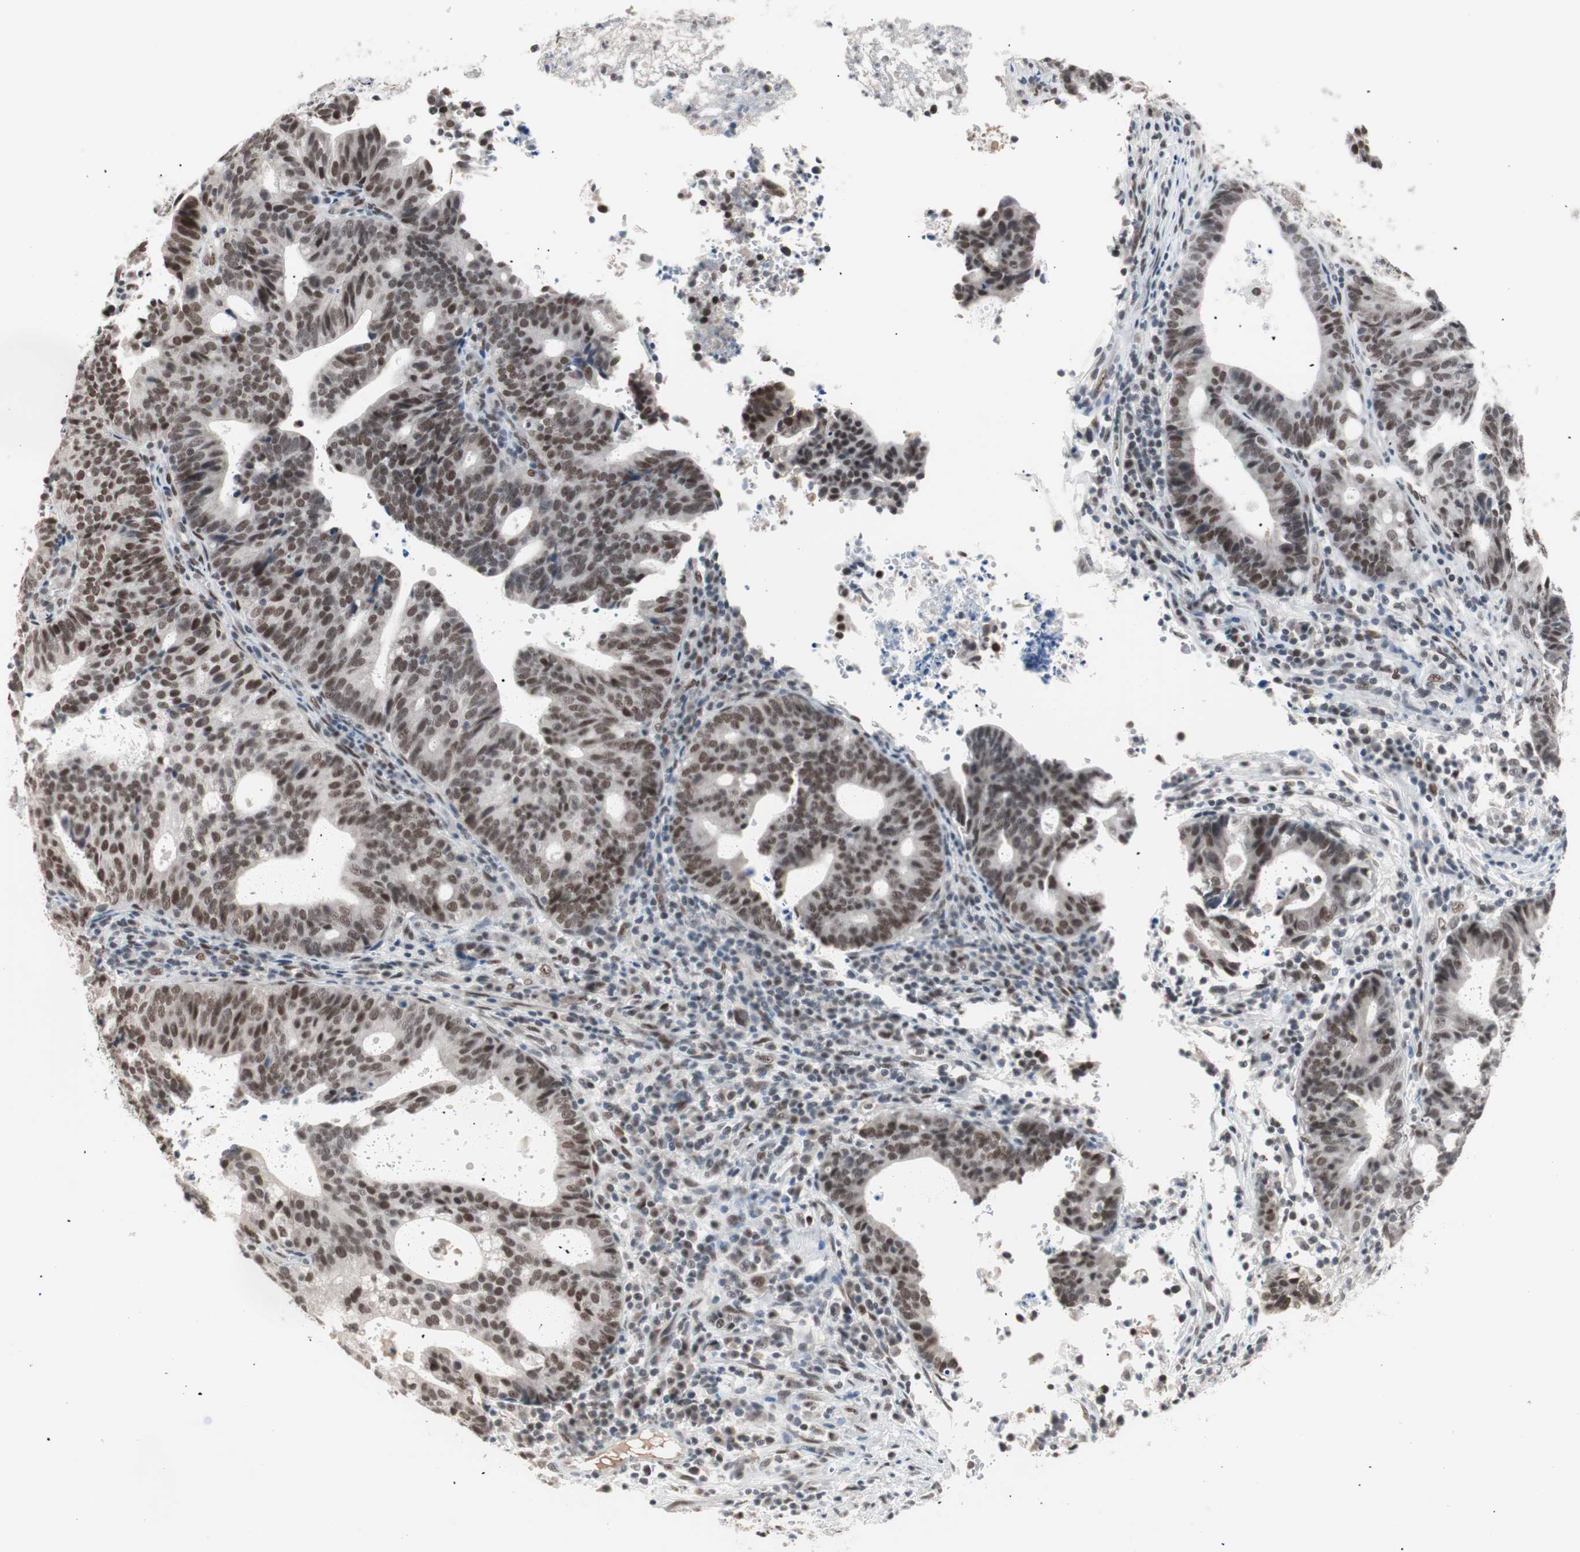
{"staining": {"intensity": "moderate", "quantity": ">75%", "location": "nuclear"}, "tissue": "endometrial cancer", "cell_type": "Tumor cells", "image_type": "cancer", "snomed": [{"axis": "morphology", "description": "Adenocarcinoma, NOS"}, {"axis": "topography", "description": "Uterus"}], "caption": "A histopathology image of human adenocarcinoma (endometrial) stained for a protein shows moderate nuclear brown staining in tumor cells.", "gene": "LIG3", "patient": {"sex": "female", "age": 83}}